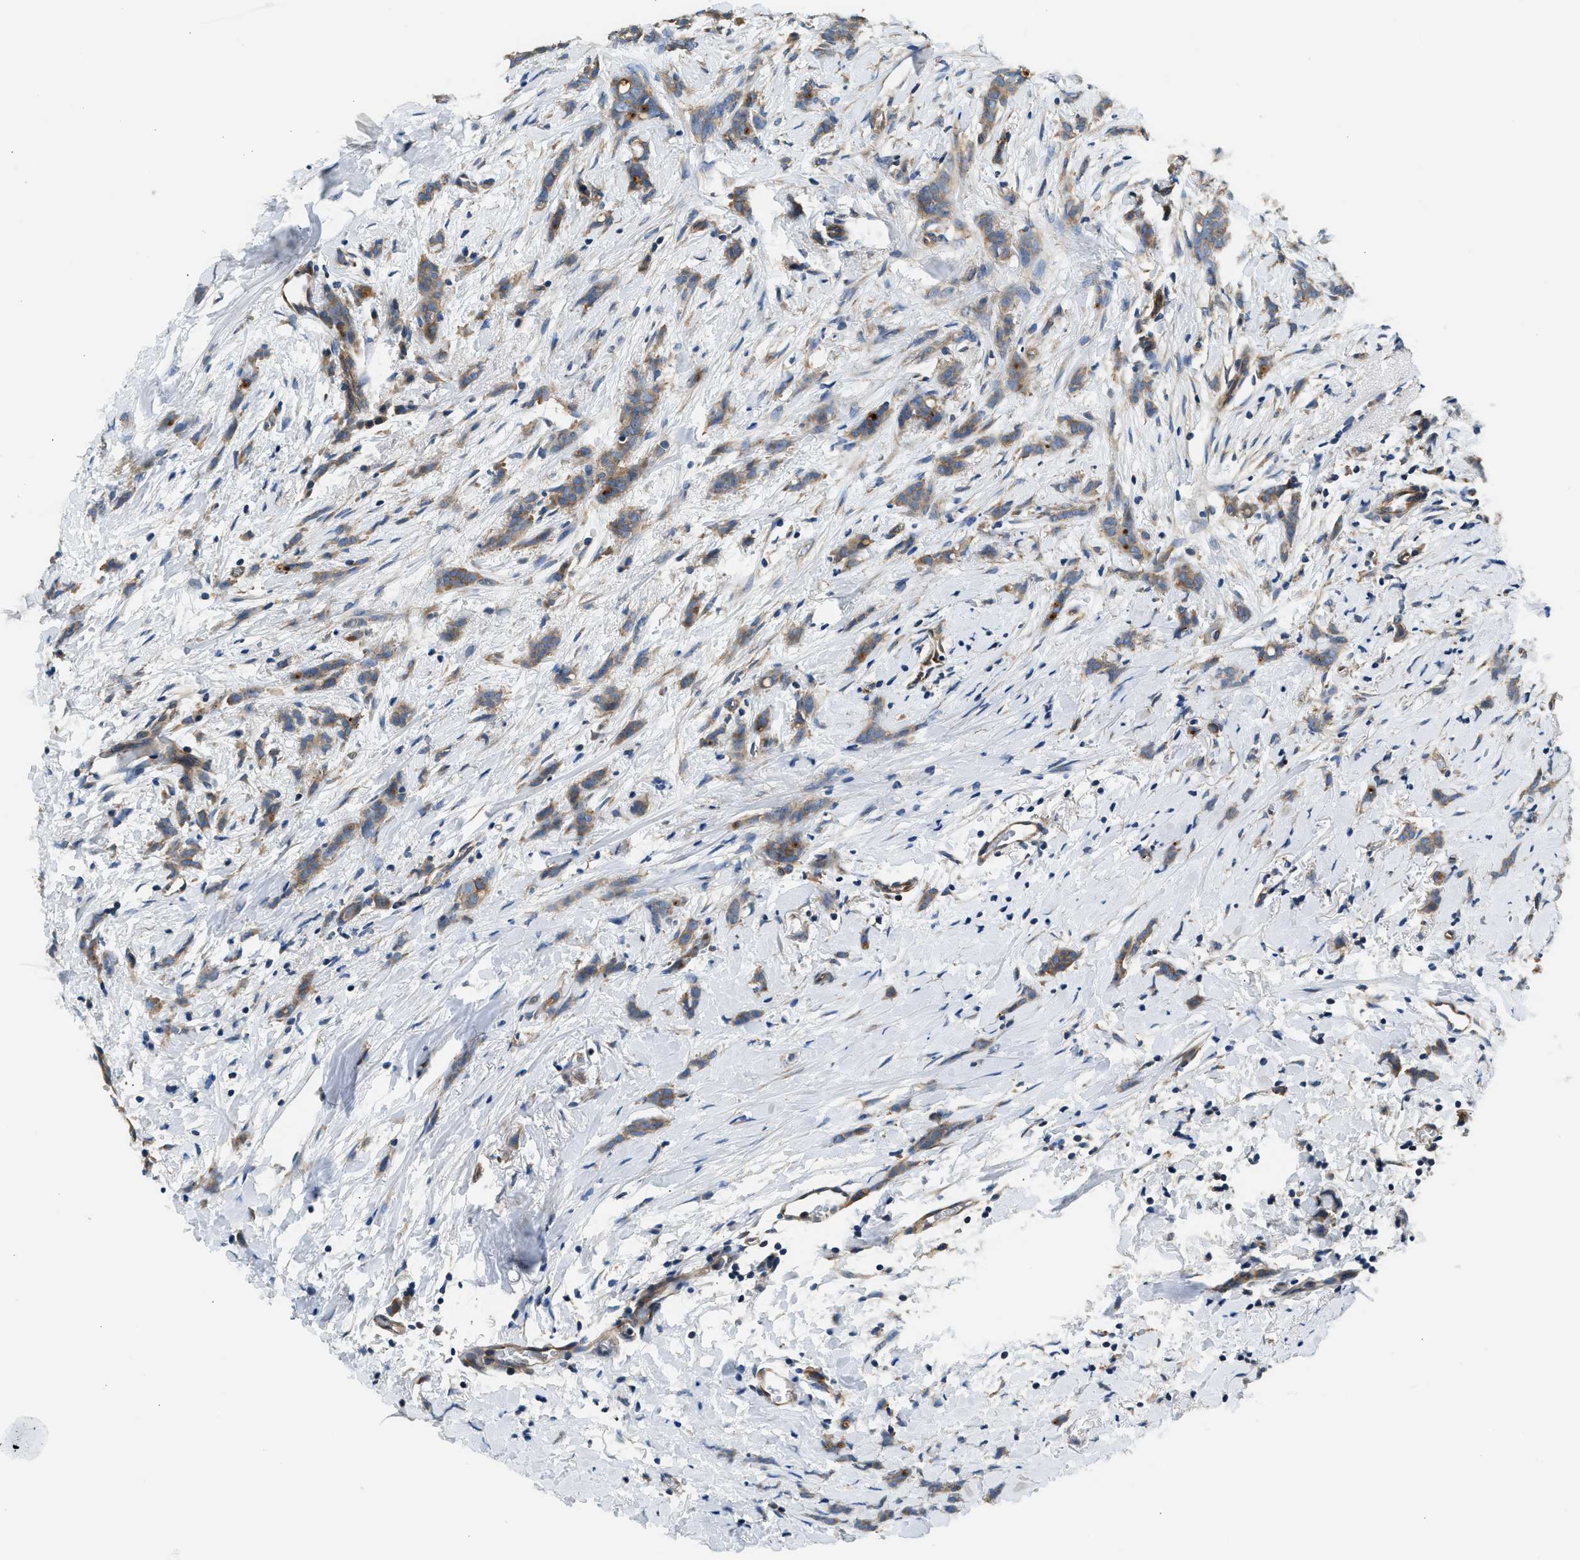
{"staining": {"intensity": "moderate", "quantity": ">75%", "location": "cytoplasmic/membranous"}, "tissue": "breast cancer", "cell_type": "Tumor cells", "image_type": "cancer", "snomed": [{"axis": "morphology", "description": "Lobular carcinoma, in situ"}, {"axis": "morphology", "description": "Lobular carcinoma"}, {"axis": "topography", "description": "Breast"}], "caption": "IHC photomicrograph of neoplastic tissue: human breast cancer stained using IHC shows medium levels of moderate protein expression localized specifically in the cytoplasmic/membranous of tumor cells, appearing as a cytoplasmic/membranous brown color.", "gene": "IL3RA", "patient": {"sex": "female", "age": 41}}